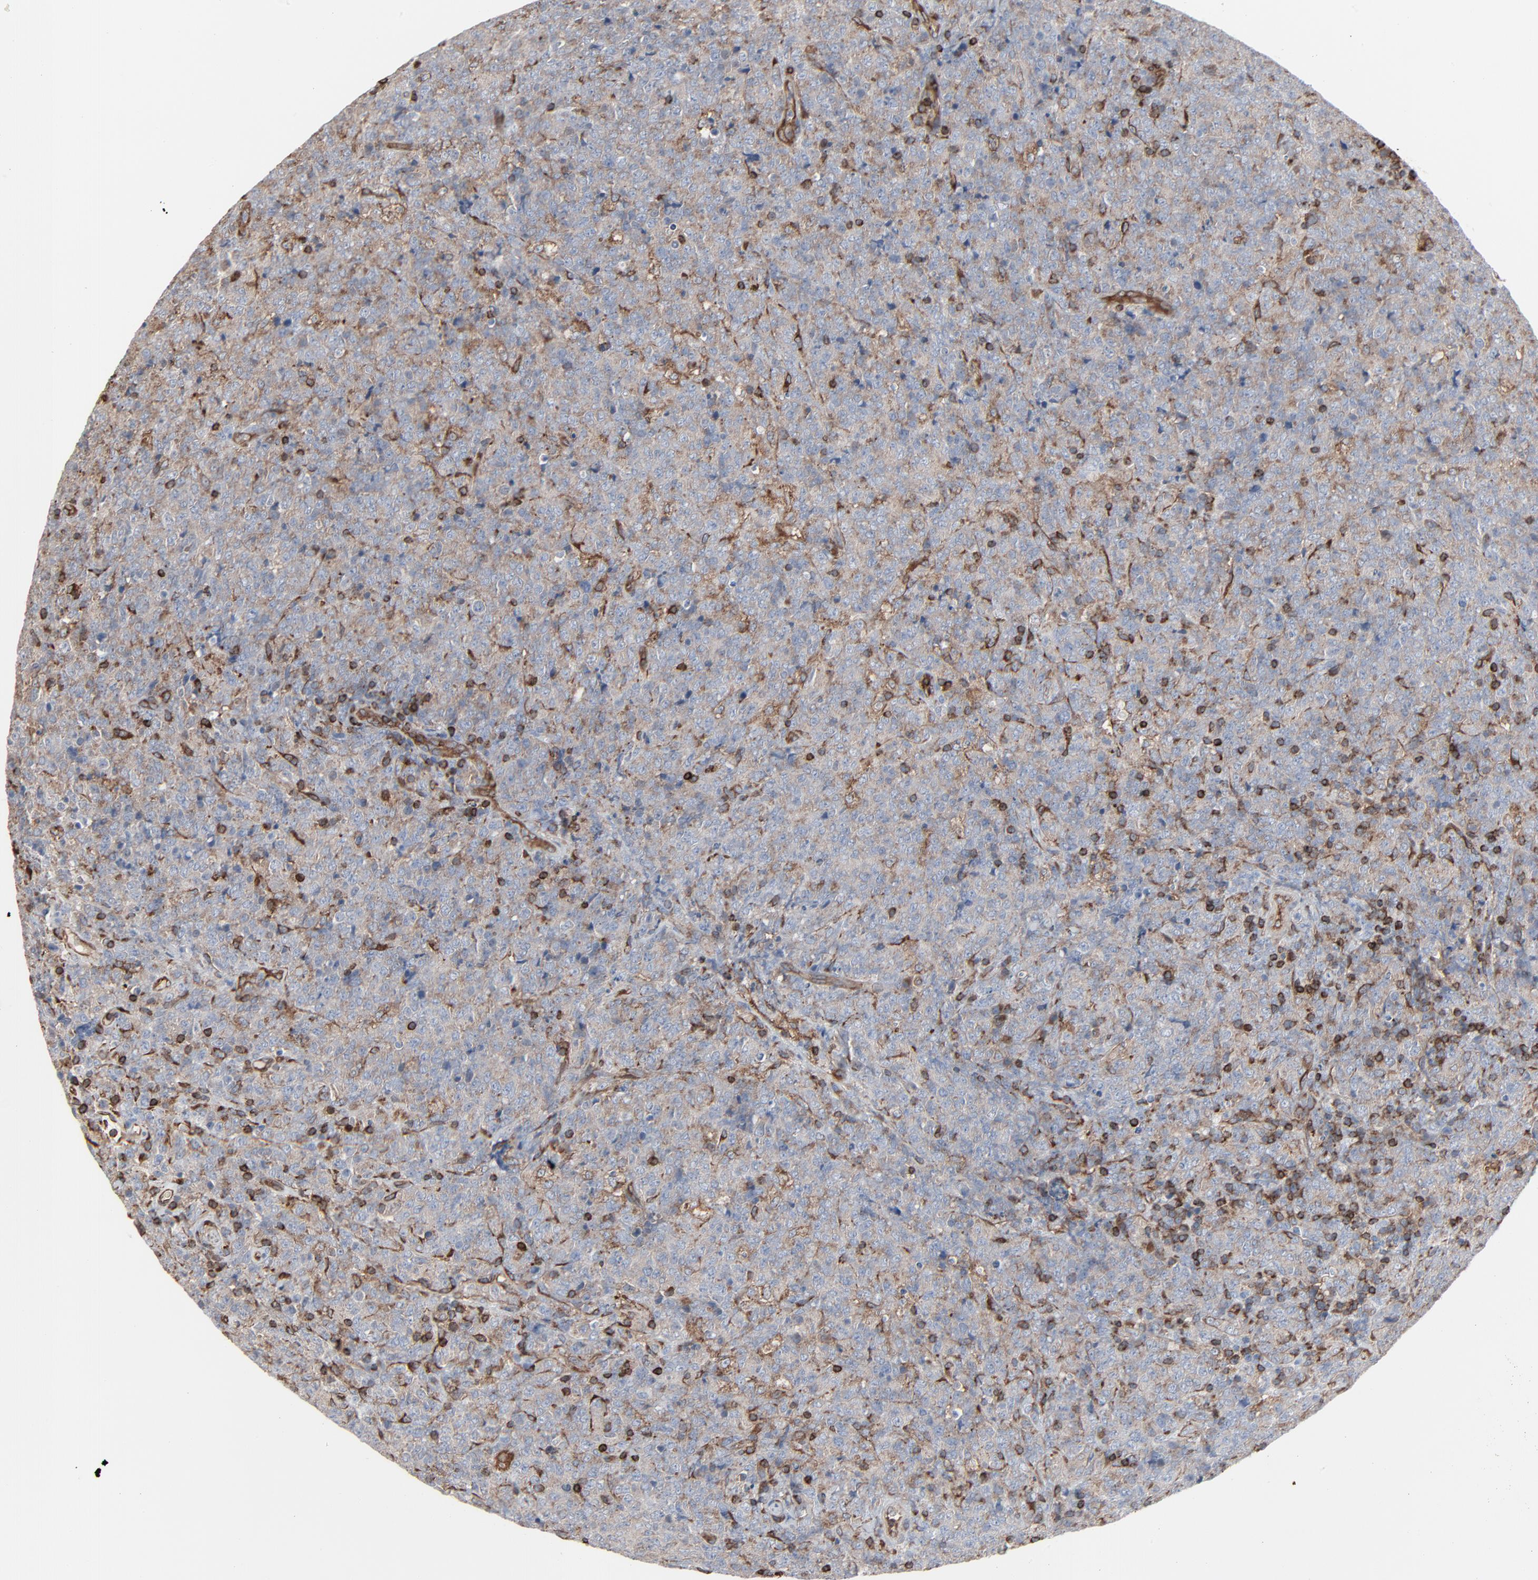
{"staining": {"intensity": "strong", "quantity": "<25%", "location": "cytoplasmic/membranous"}, "tissue": "lymphoma", "cell_type": "Tumor cells", "image_type": "cancer", "snomed": [{"axis": "morphology", "description": "Malignant lymphoma, non-Hodgkin's type, High grade"}, {"axis": "topography", "description": "Tonsil"}], "caption": "Lymphoma stained with DAB immunohistochemistry (IHC) exhibits medium levels of strong cytoplasmic/membranous expression in about <25% of tumor cells. Immunohistochemistry (ihc) stains the protein in brown and the nuclei are stained blue.", "gene": "OPTN", "patient": {"sex": "female", "age": 36}}